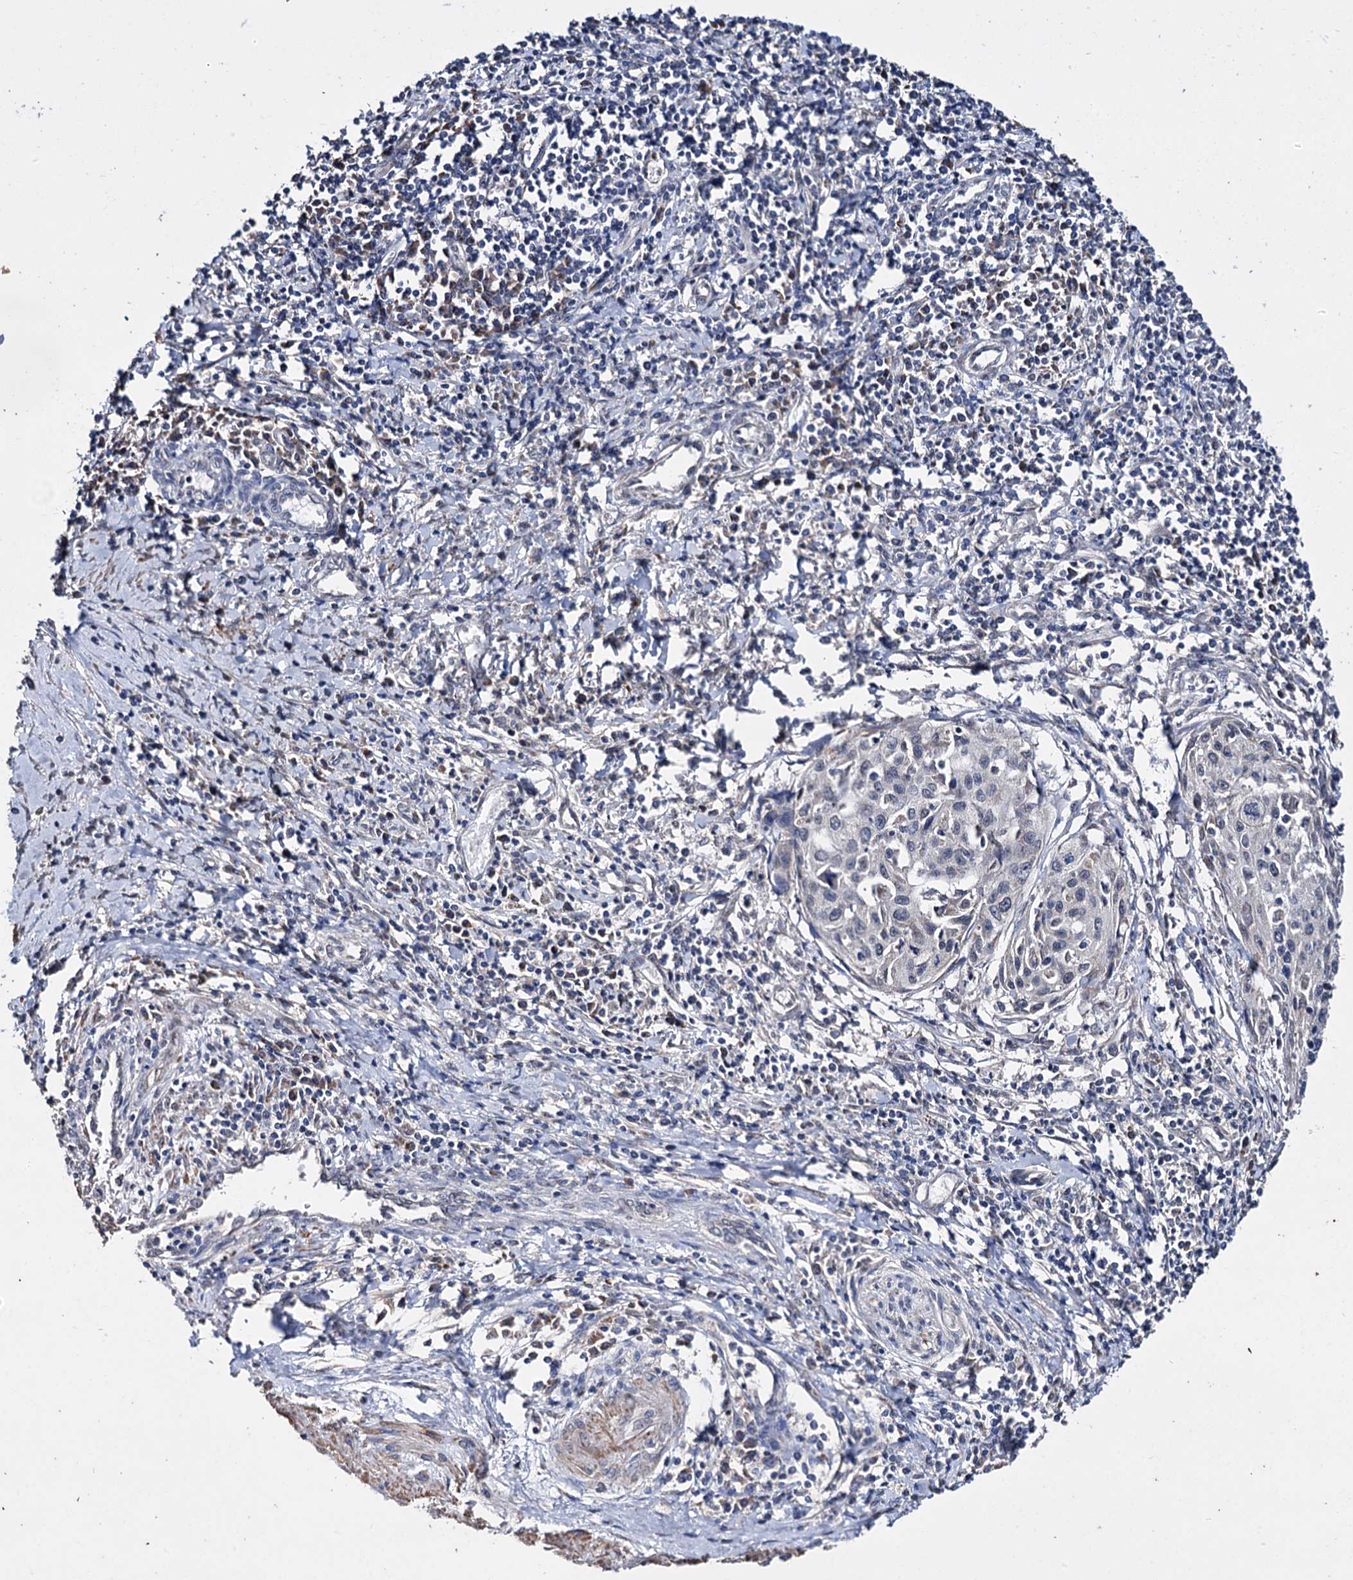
{"staining": {"intensity": "negative", "quantity": "none", "location": "none"}, "tissue": "cervical cancer", "cell_type": "Tumor cells", "image_type": "cancer", "snomed": [{"axis": "morphology", "description": "Squamous cell carcinoma, NOS"}, {"axis": "topography", "description": "Cervix"}], "caption": "Immunohistochemistry image of neoplastic tissue: cervical cancer (squamous cell carcinoma) stained with DAB (3,3'-diaminobenzidine) exhibits no significant protein staining in tumor cells.", "gene": "CLPB", "patient": {"sex": "female", "age": 32}}